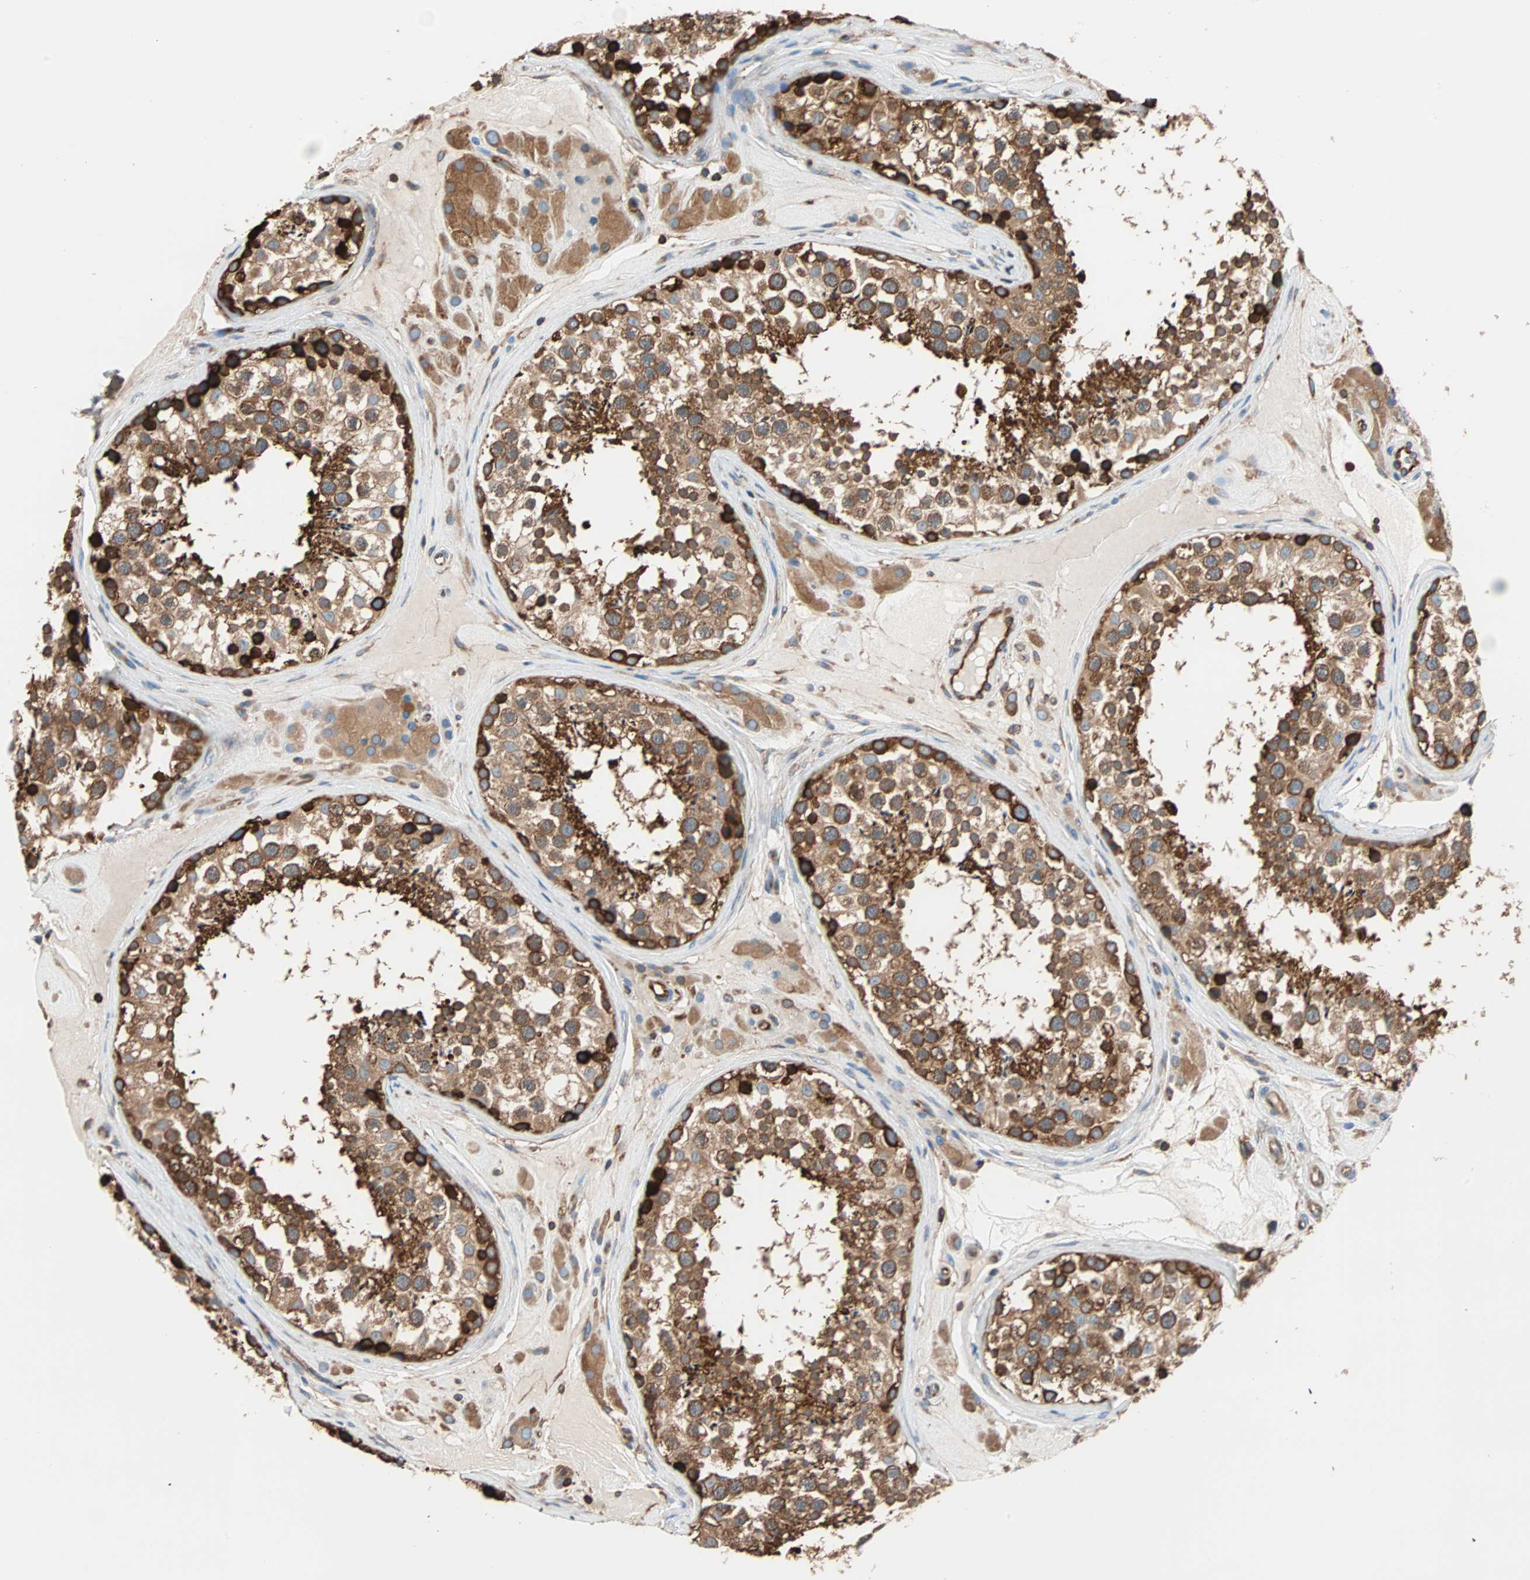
{"staining": {"intensity": "strong", "quantity": ">75%", "location": "cytoplasmic/membranous"}, "tissue": "testis", "cell_type": "Cells in seminiferous ducts", "image_type": "normal", "snomed": [{"axis": "morphology", "description": "Normal tissue, NOS"}, {"axis": "topography", "description": "Testis"}], "caption": "Cells in seminiferous ducts show strong cytoplasmic/membranous positivity in approximately >75% of cells in normal testis.", "gene": "EEF2", "patient": {"sex": "male", "age": 46}}